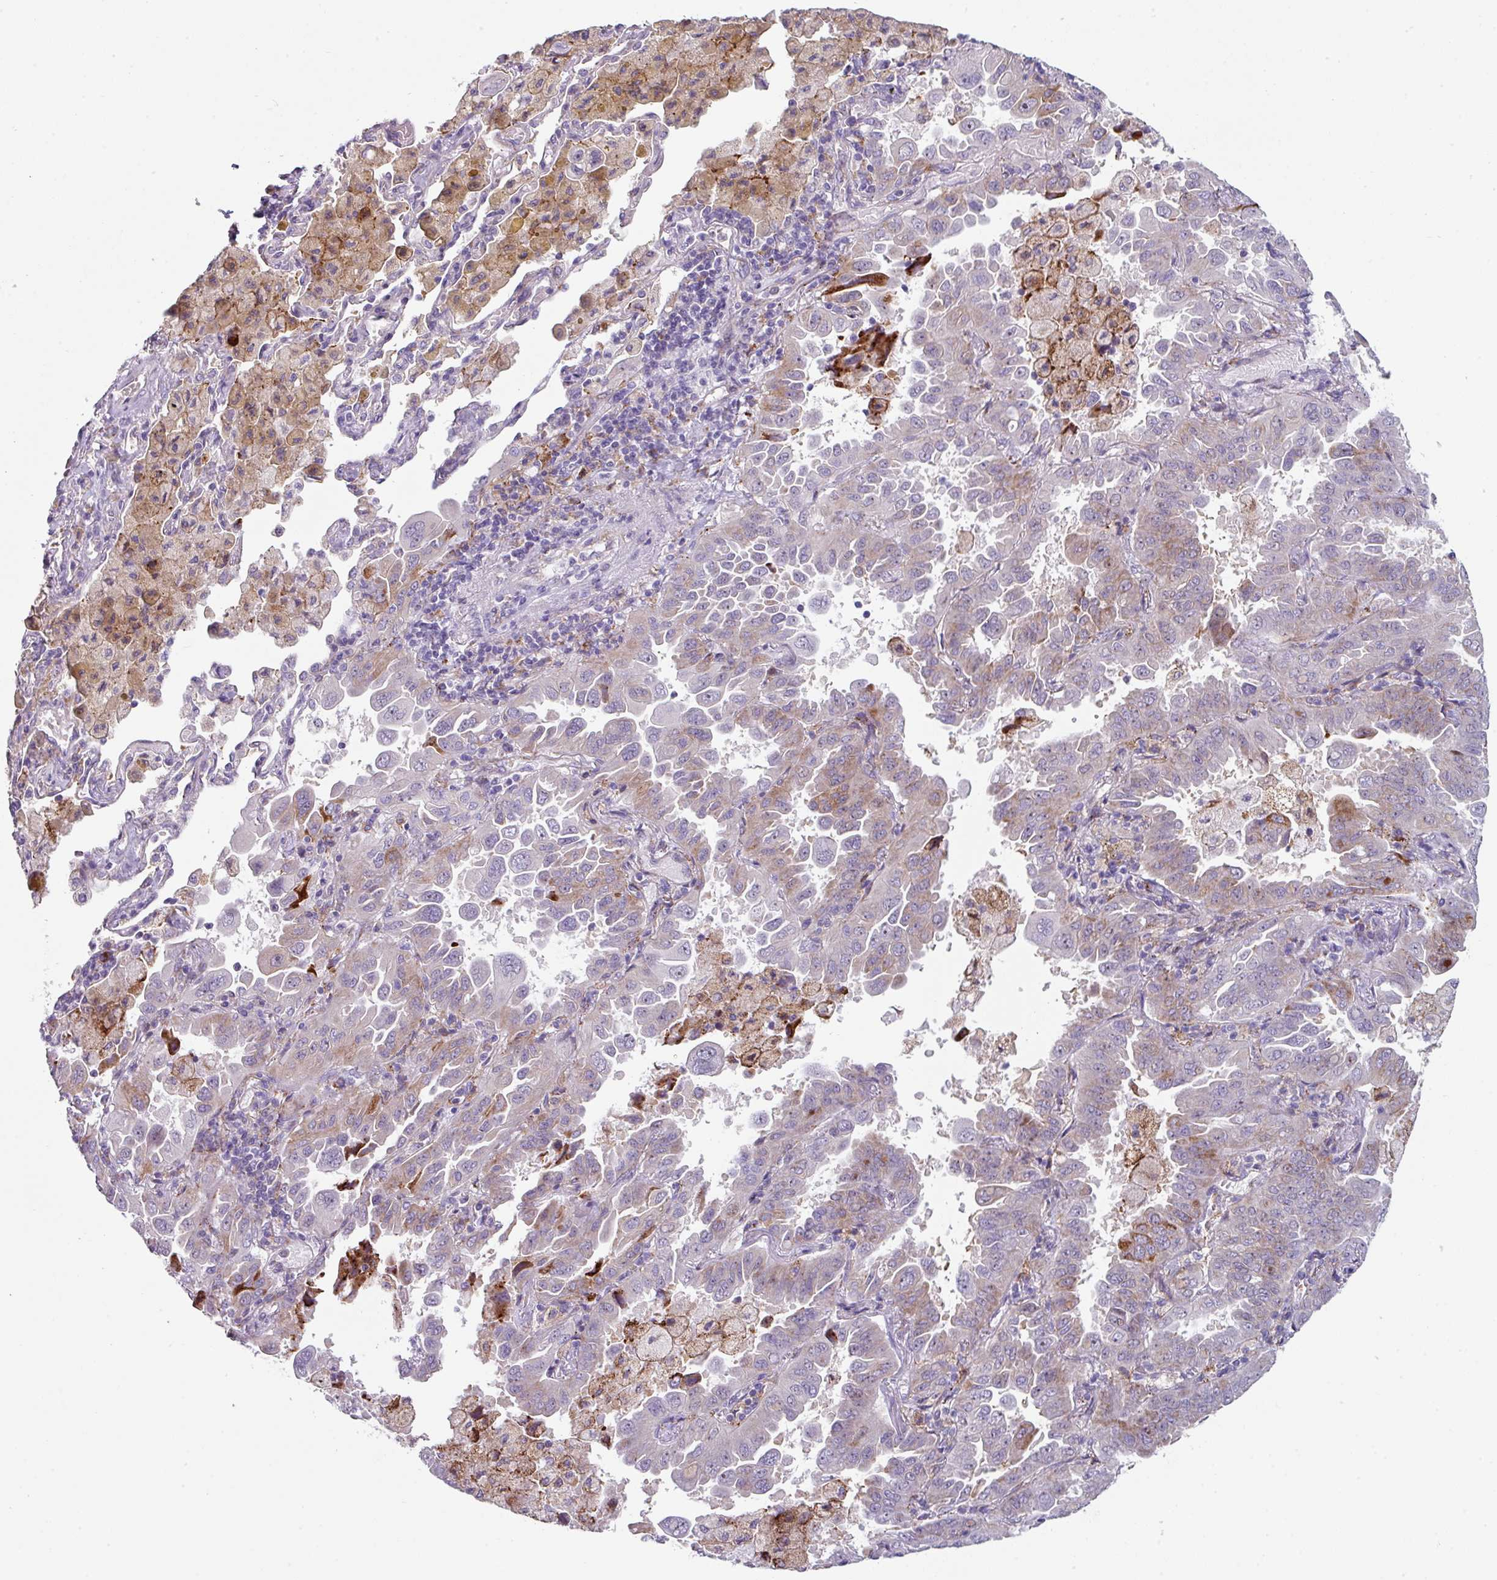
{"staining": {"intensity": "moderate", "quantity": "25%-75%", "location": "cytoplasmic/membranous"}, "tissue": "lung cancer", "cell_type": "Tumor cells", "image_type": "cancer", "snomed": [{"axis": "morphology", "description": "Adenocarcinoma, NOS"}, {"axis": "topography", "description": "Lung"}], "caption": "About 25%-75% of tumor cells in lung cancer display moderate cytoplasmic/membranous protein staining as visualized by brown immunohistochemical staining.", "gene": "BMS1", "patient": {"sex": "male", "age": 64}}